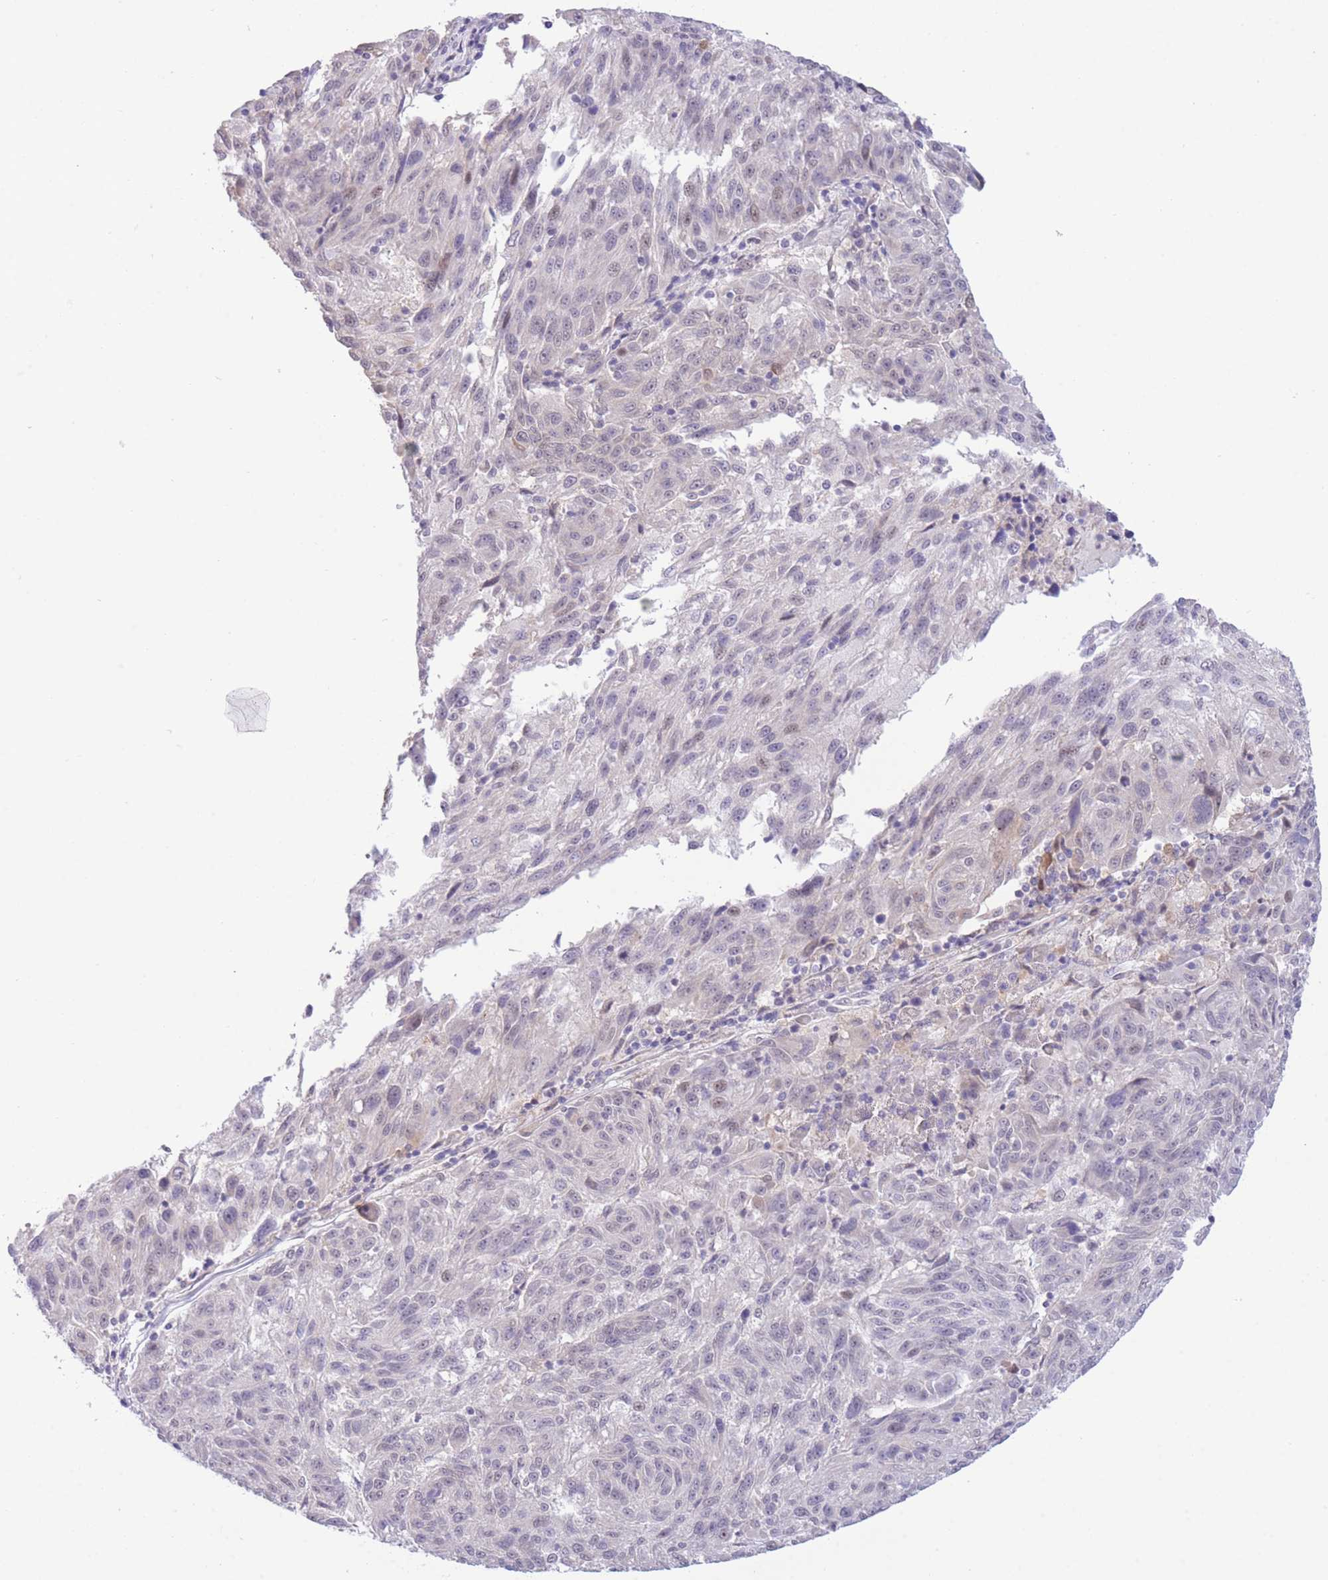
{"staining": {"intensity": "negative", "quantity": "none", "location": "none"}, "tissue": "melanoma", "cell_type": "Tumor cells", "image_type": "cancer", "snomed": [{"axis": "morphology", "description": "Malignant melanoma, NOS"}, {"axis": "topography", "description": "Skin"}], "caption": "Tumor cells are negative for protein expression in human malignant melanoma.", "gene": "FBXO46", "patient": {"sex": "male", "age": 53}}